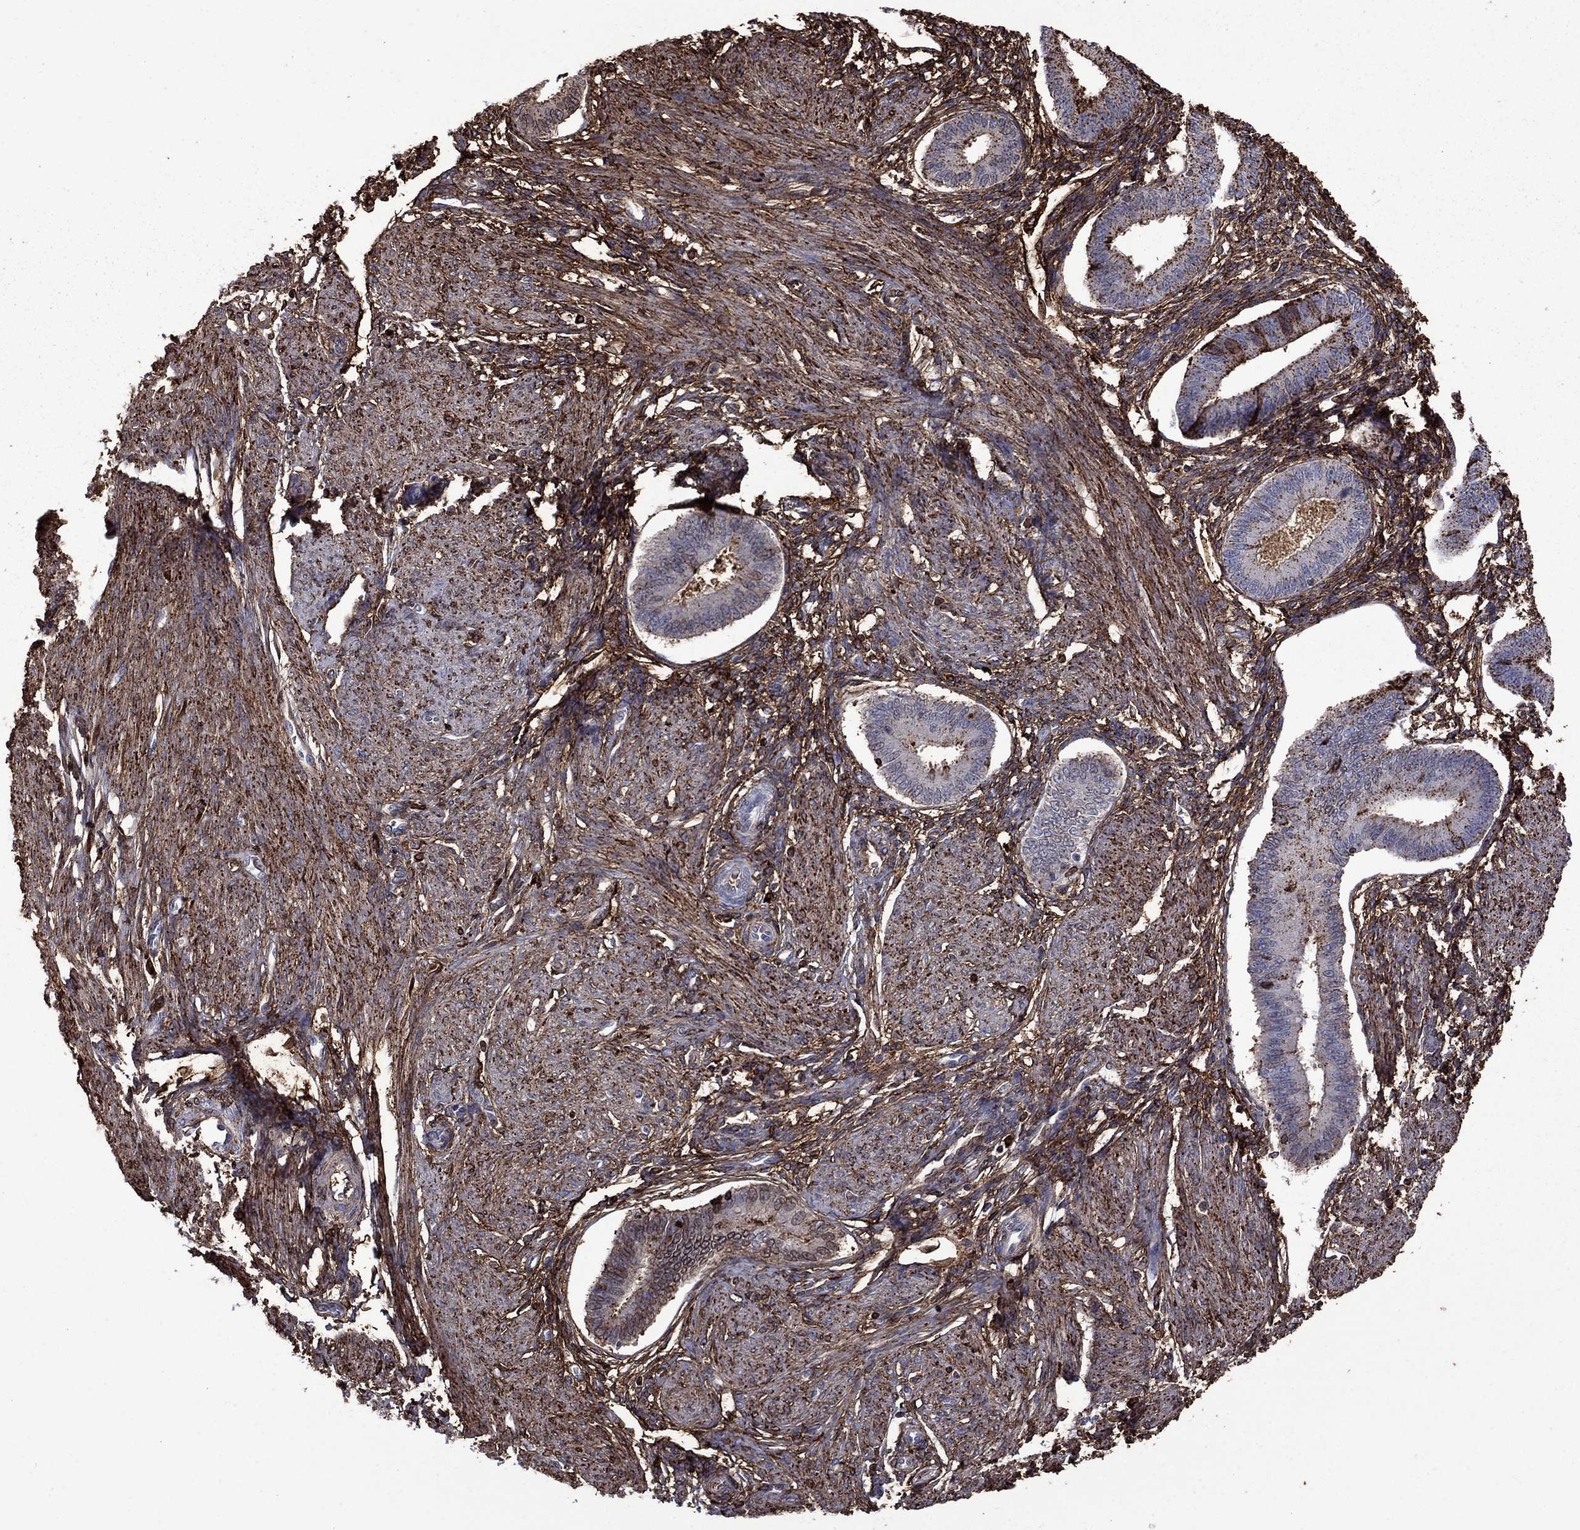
{"staining": {"intensity": "moderate", "quantity": ">75%", "location": "cytoplasmic/membranous"}, "tissue": "endometrium", "cell_type": "Cells in endometrial stroma", "image_type": "normal", "snomed": [{"axis": "morphology", "description": "Normal tissue, NOS"}, {"axis": "topography", "description": "Endometrium"}], "caption": "Immunohistochemistry (IHC) micrograph of normal endometrium: human endometrium stained using immunohistochemistry (IHC) demonstrates medium levels of moderate protein expression localized specifically in the cytoplasmic/membranous of cells in endometrial stroma, appearing as a cytoplasmic/membranous brown color.", "gene": "PLAU", "patient": {"sex": "female", "age": 39}}